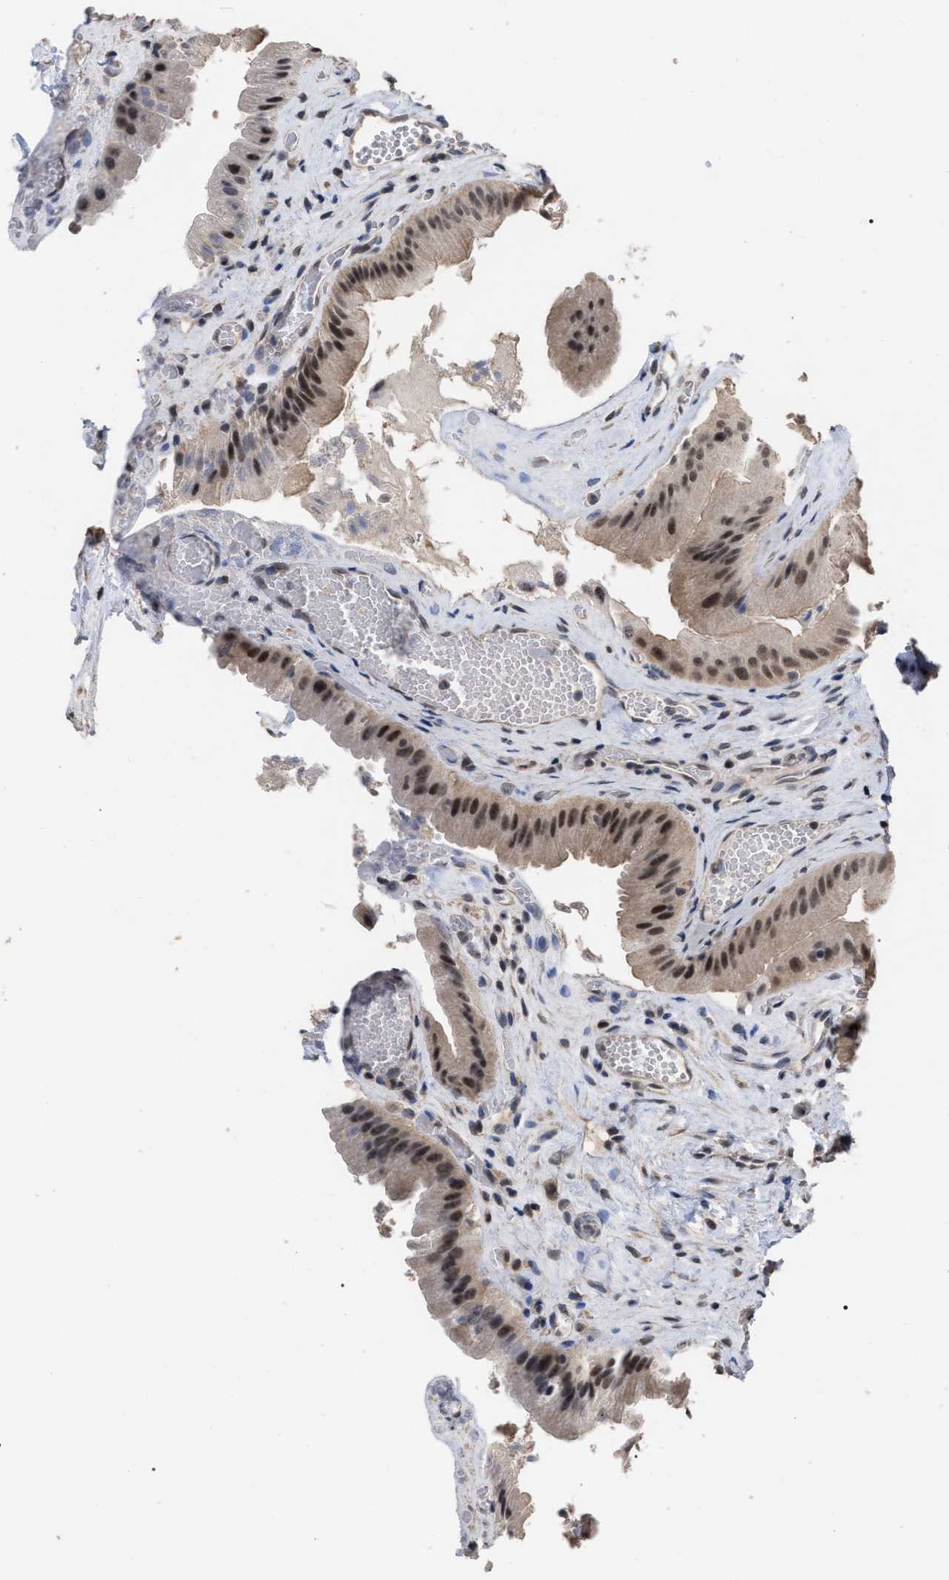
{"staining": {"intensity": "strong", "quantity": ">75%", "location": "cytoplasmic/membranous,nuclear"}, "tissue": "gallbladder", "cell_type": "Glandular cells", "image_type": "normal", "snomed": [{"axis": "morphology", "description": "Normal tissue, NOS"}, {"axis": "topography", "description": "Gallbladder"}], "caption": "Approximately >75% of glandular cells in benign gallbladder show strong cytoplasmic/membranous,nuclear protein positivity as visualized by brown immunohistochemical staining.", "gene": "JAZF1", "patient": {"sex": "male", "age": 49}}